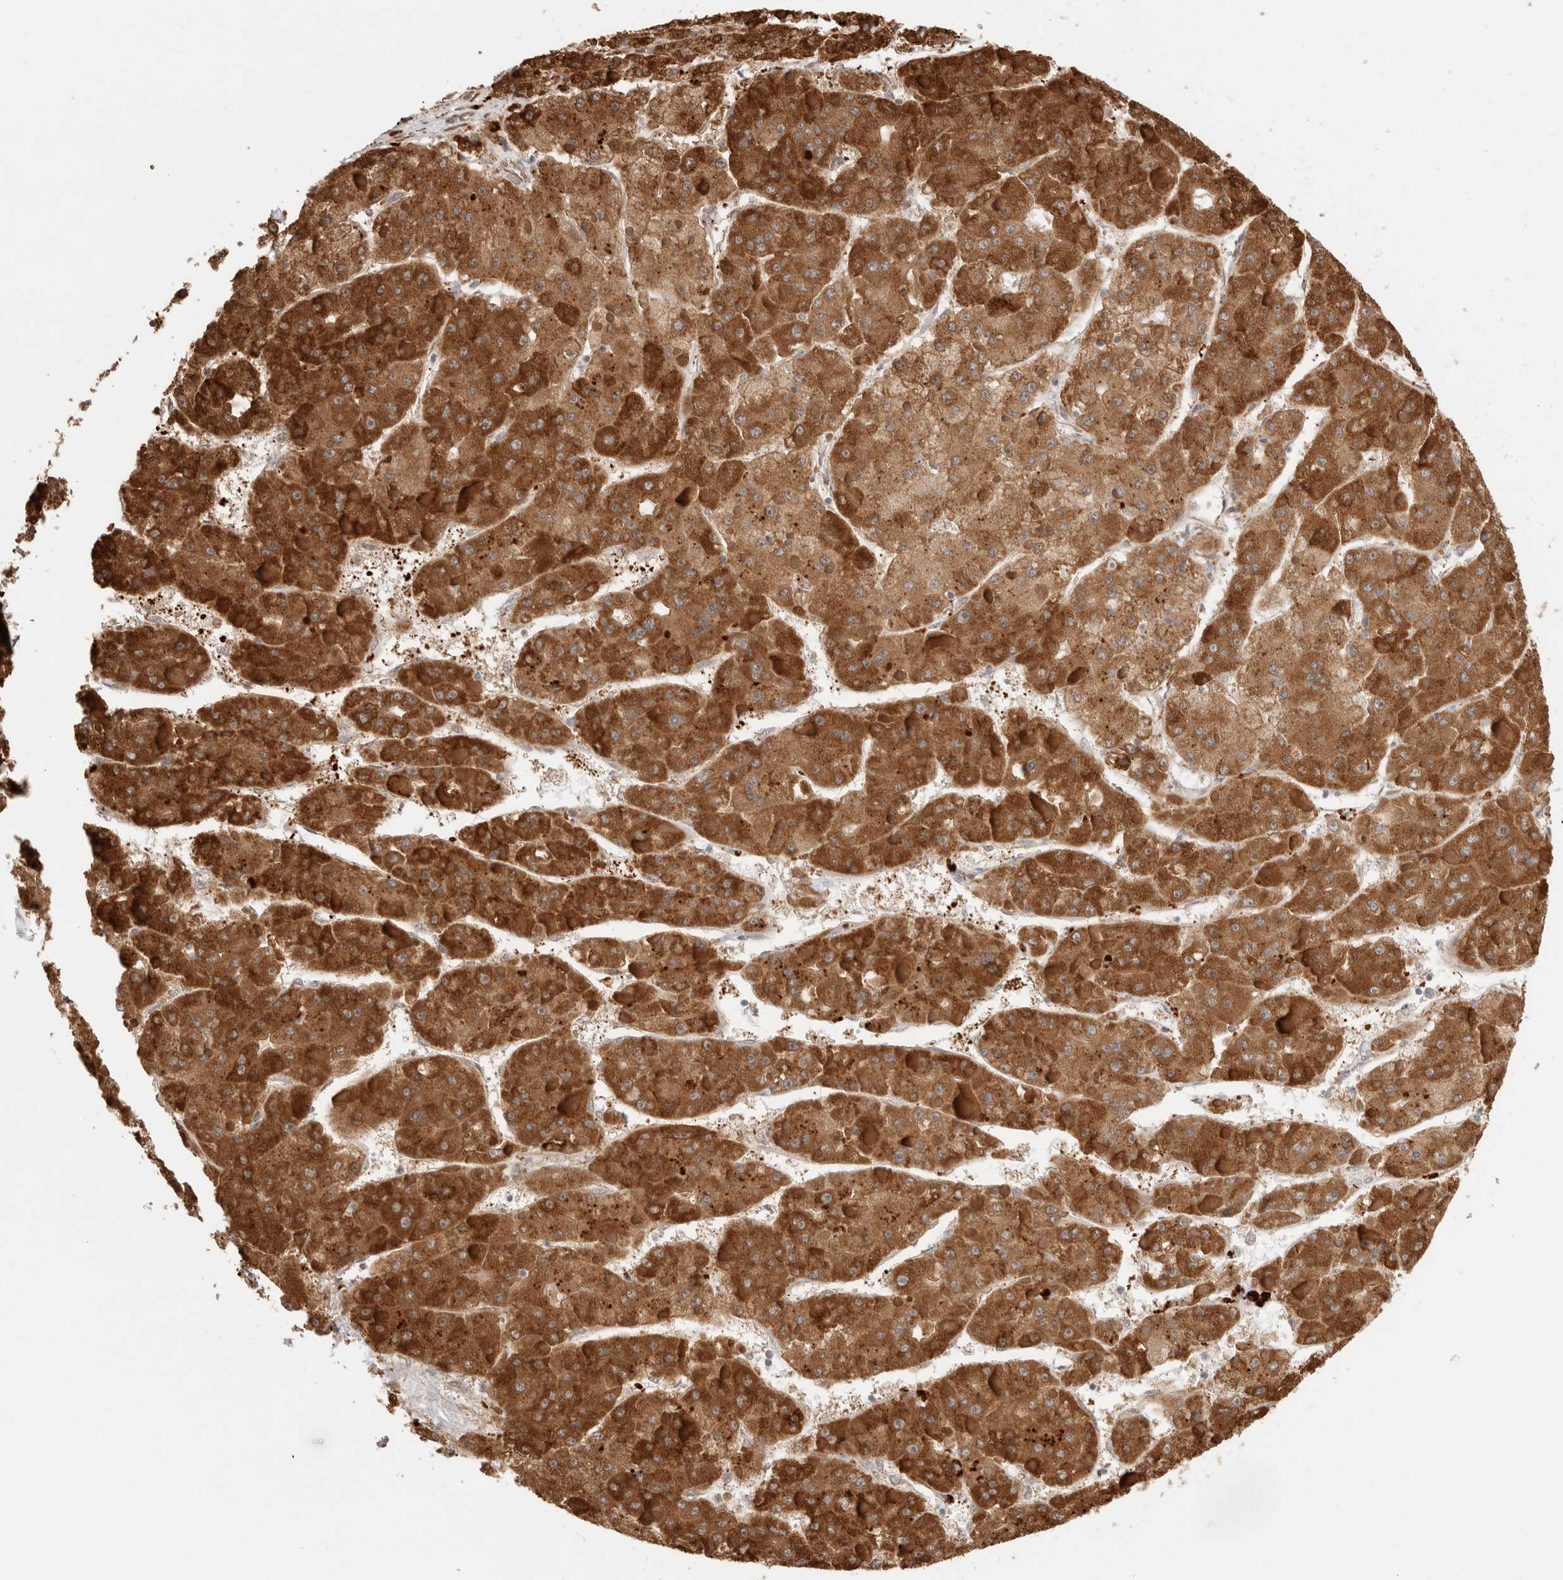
{"staining": {"intensity": "strong", "quantity": ">75%", "location": "cytoplasmic/membranous"}, "tissue": "liver cancer", "cell_type": "Tumor cells", "image_type": "cancer", "snomed": [{"axis": "morphology", "description": "Carcinoma, Hepatocellular, NOS"}, {"axis": "topography", "description": "Liver"}], "caption": "Protein expression analysis of human liver hepatocellular carcinoma reveals strong cytoplasmic/membranous staining in about >75% of tumor cells. (DAB (3,3'-diaminobenzidine) IHC, brown staining for protein, blue staining for nuclei).", "gene": "ACTL9", "patient": {"sex": "female", "age": 73}}